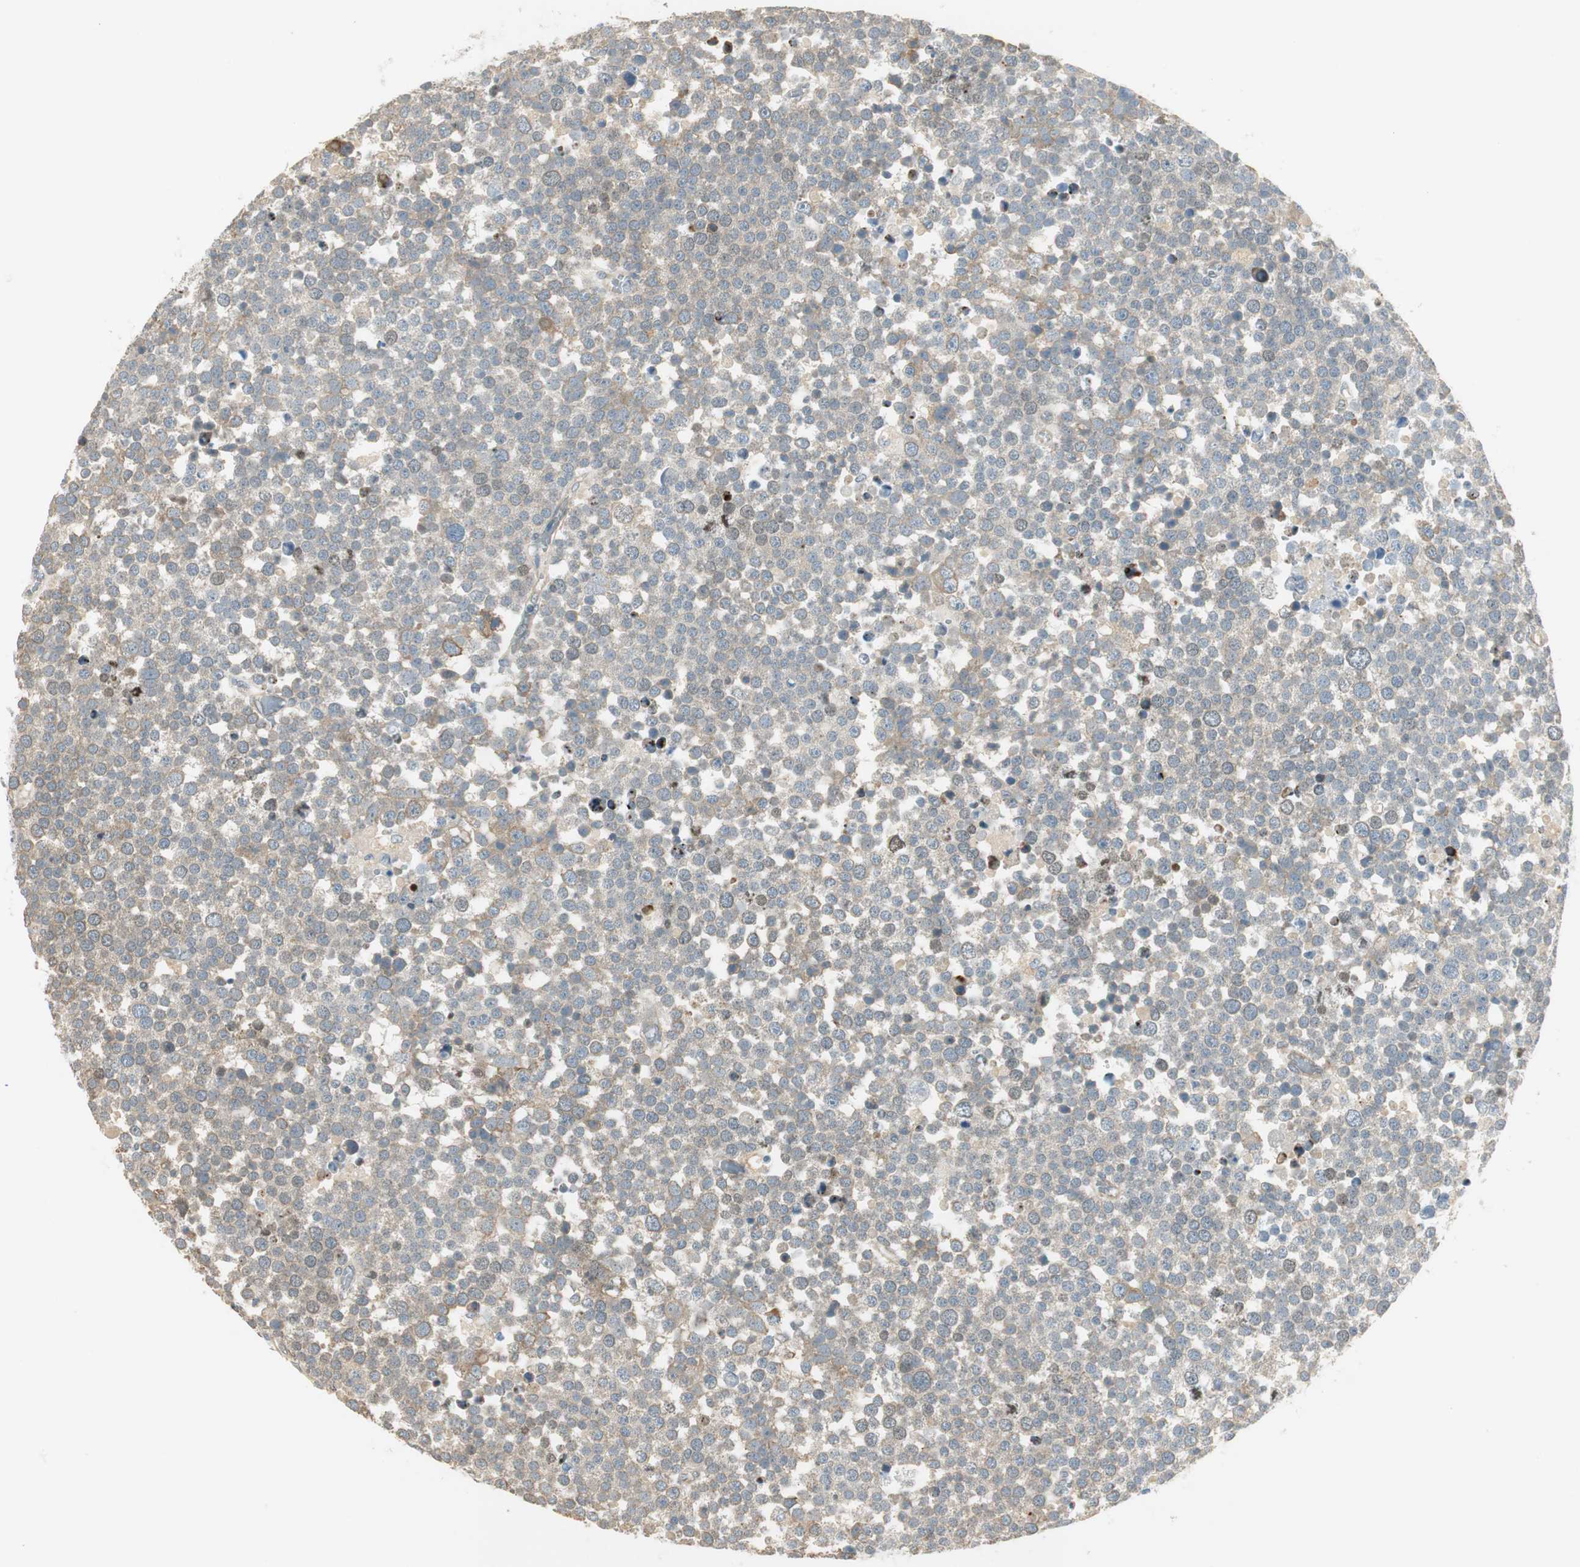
{"staining": {"intensity": "weak", "quantity": "25%-75%", "location": "cytoplasmic/membranous"}, "tissue": "testis cancer", "cell_type": "Tumor cells", "image_type": "cancer", "snomed": [{"axis": "morphology", "description": "Seminoma, NOS"}, {"axis": "topography", "description": "Testis"}], "caption": "Weak cytoplasmic/membranous positivity is present in about 25%-75% of tumor cells in testis cancer. (brown staining indicates protein expression, while blue staining denotes nuclei).", "gene": "STON1-GTF2A1L", "patient": {"sex": "male", "age": 71}}